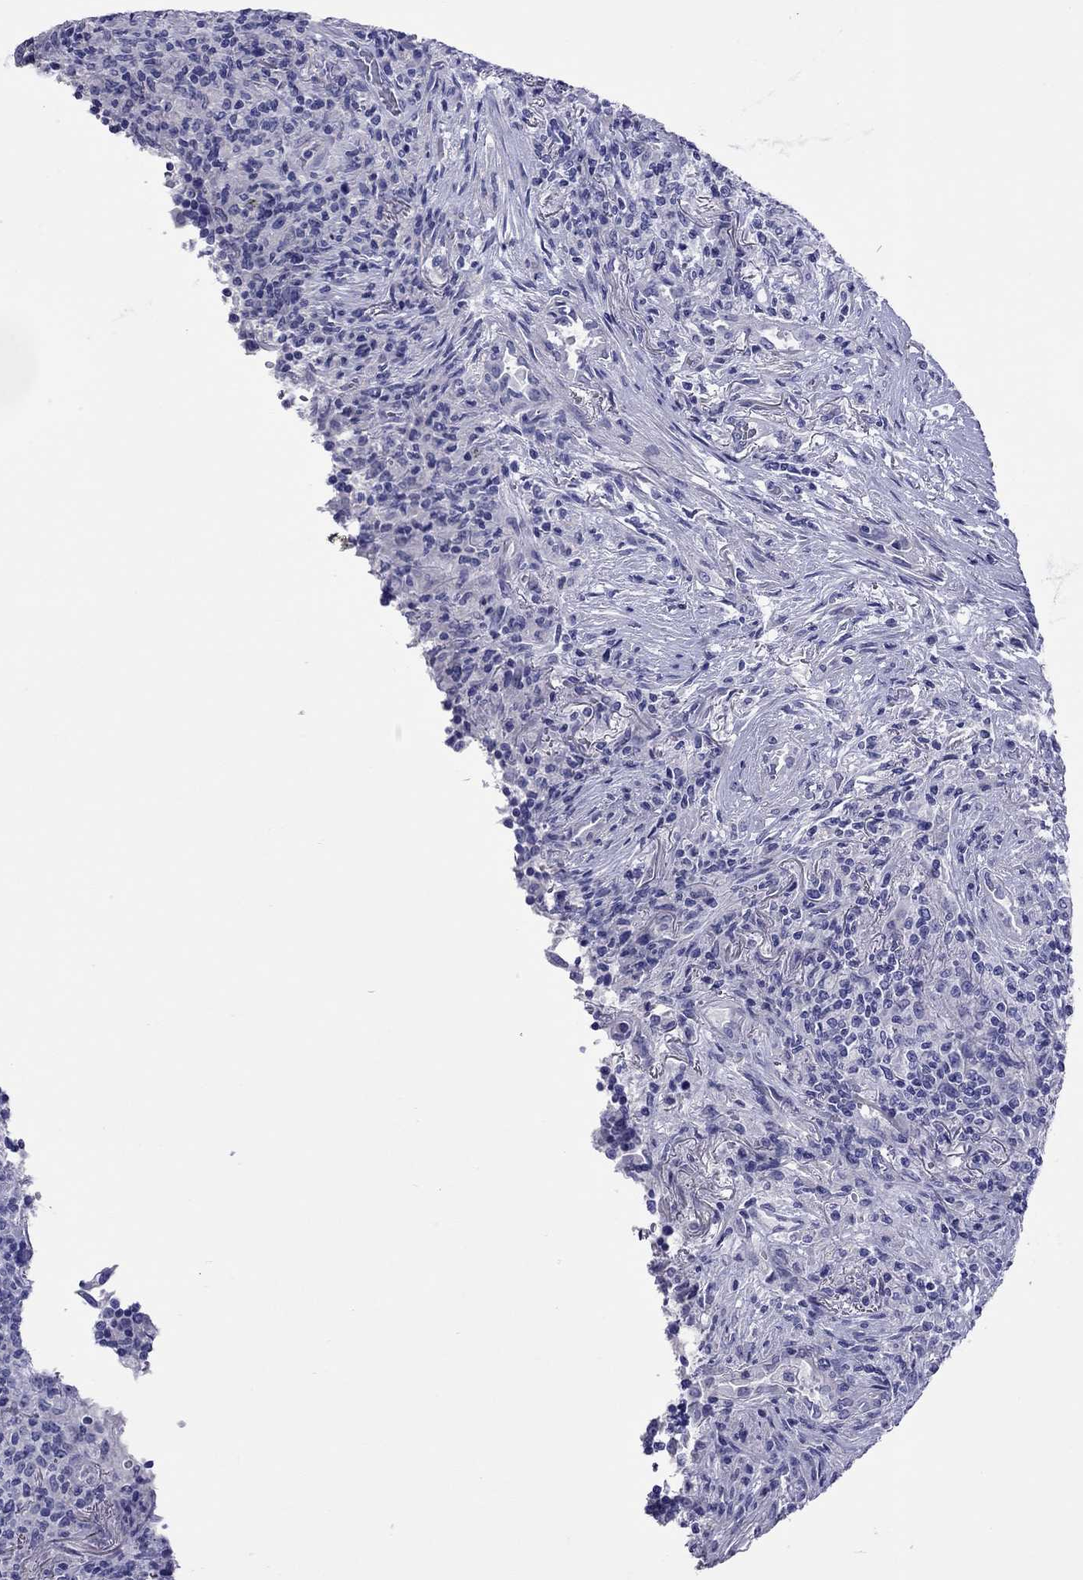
{"staining": {"intensity": "negative", "quantity": "none", "location": "none"}, "tissue": "lymphoma", "cell_type": "Tumor cells", "image_type": "cancer", "snomed": [{"axis": "morphology", "description": "Malignant lymphoma, non-Hodgkin's type, High grade"}, {"axis": "topography", "description": "Lung"}], "caption": "This histopathology image is of lymphoma stained with immunohistochemistry (IHC) to label a protein in brown with the nuclei are counter-stained blue. There is no expression in tumor cells.", "gene": "KIAA2012", "patient": {"sex": "male", "age": 79}}